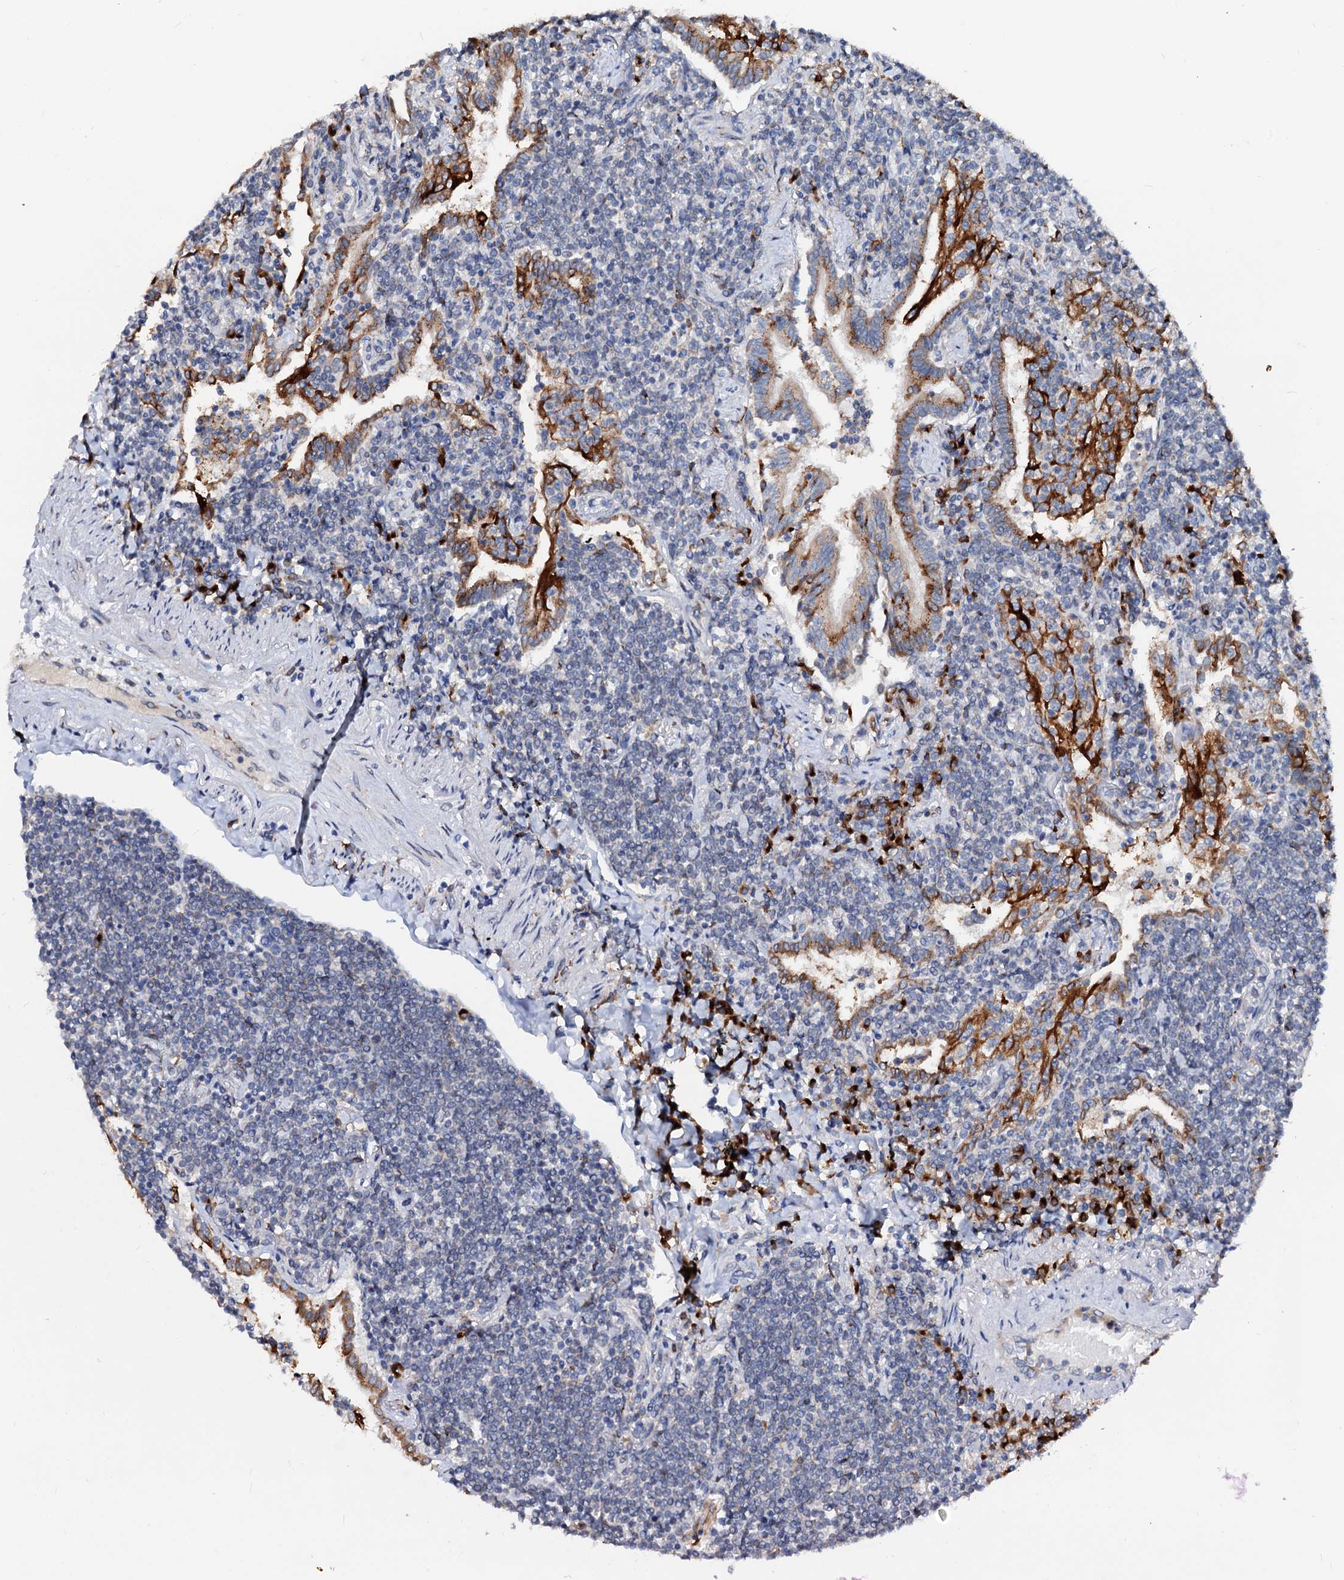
{"staining": {"intensity": "negative", "quantity": "none", "location": "none"}, "tissue": "lymphoma", "cell_type": "Tumor cells", "image_type": "cancer", "snomed": [{"axis": "morphology", "description": "Malignant lymphoma, non-Hodgkin's type, Low grade"}, {"axis": "topography", "description": "Lung"}], "caption": "A high-resolution photomicrograph shows immunohistochemistry (IHC) staining of low-grade malignant lymphoma, non-Hodgkin's type, which shows no significant positivity in tumor cells.", "gene": "LMAN1", "patient": {"sex": "female", "age": 71}}